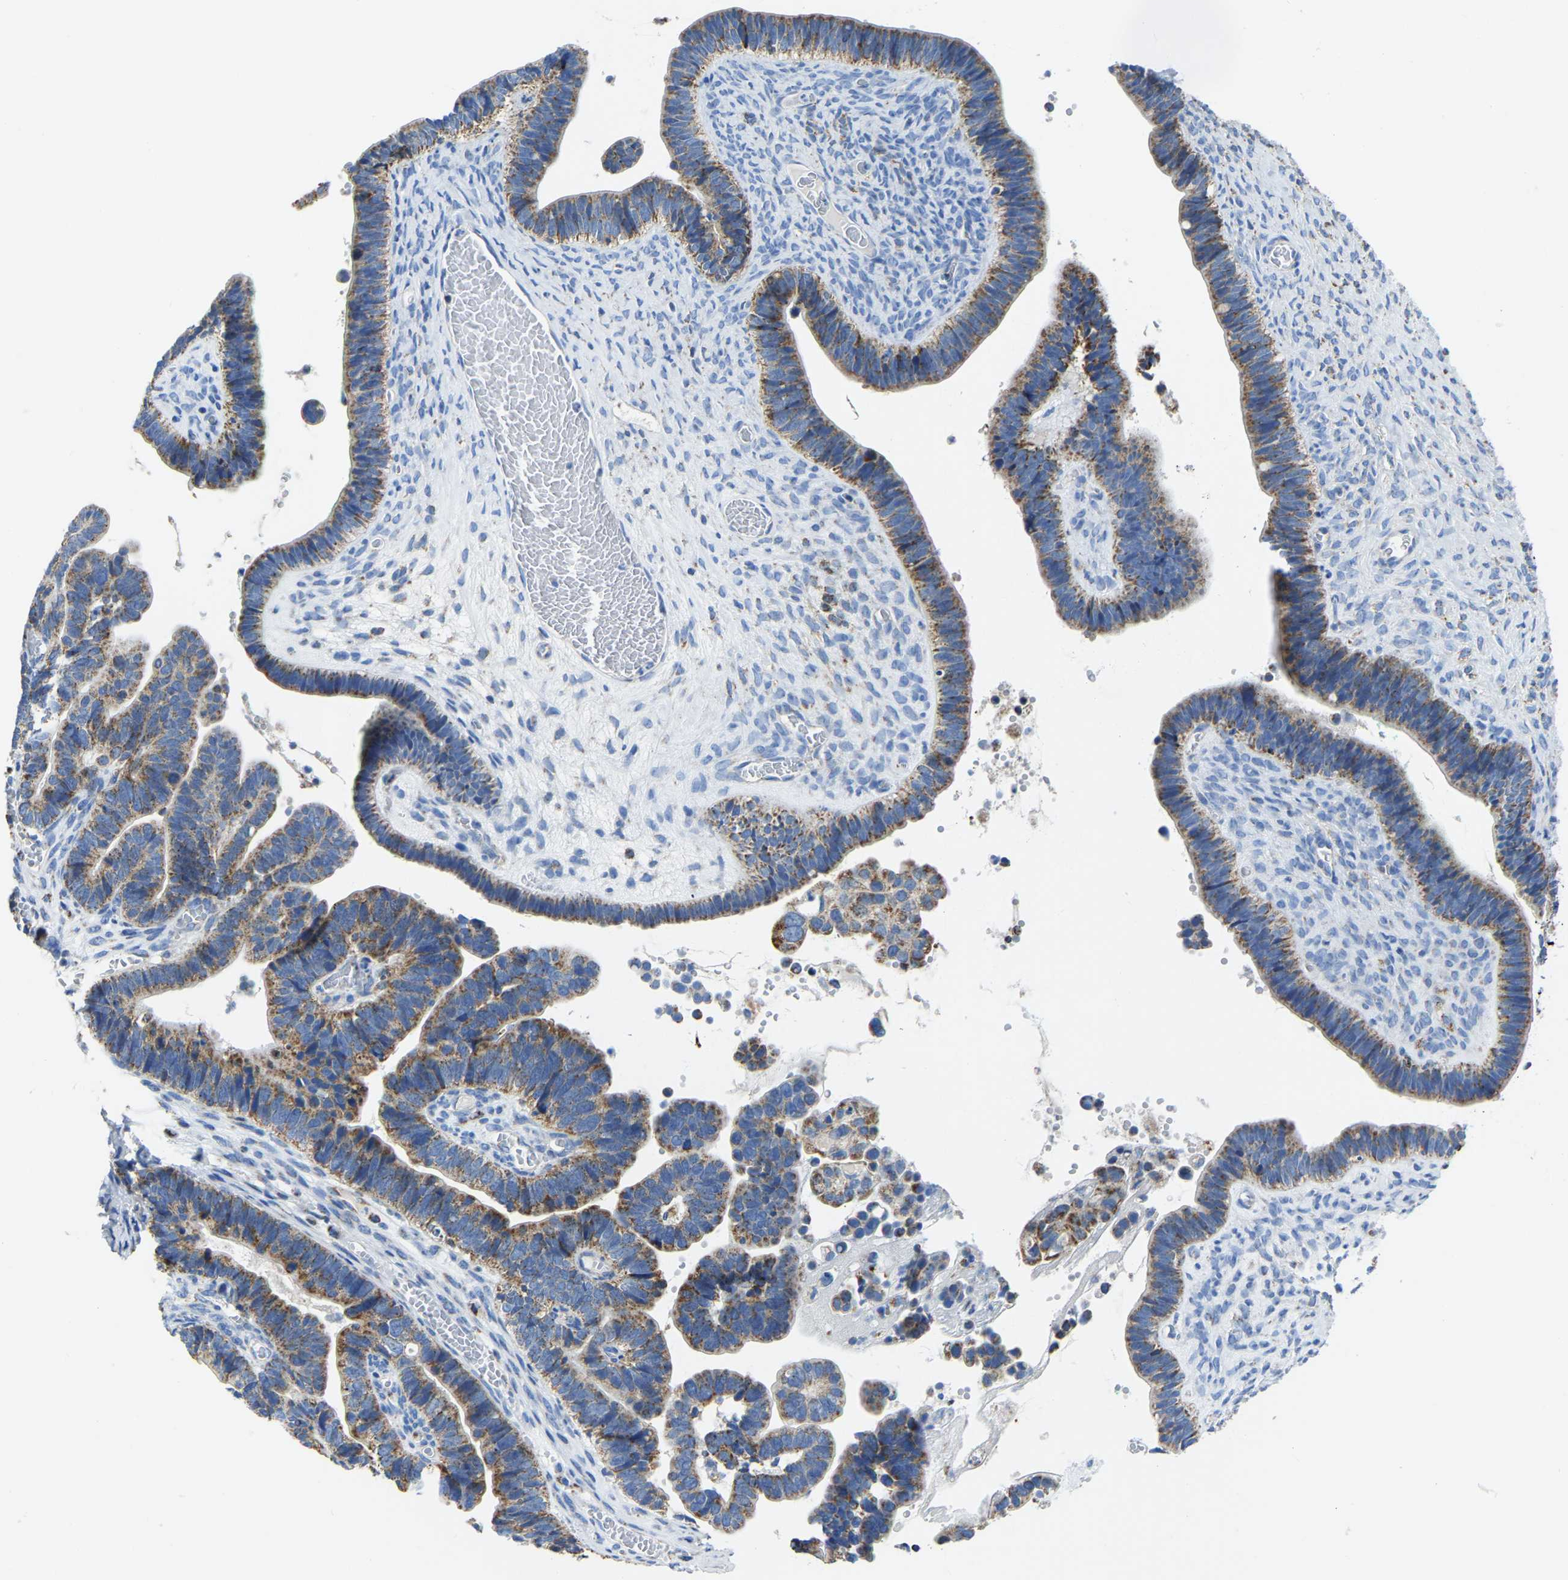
{"staining": {"intensity": "moderate", "quantity": ">75%", "location": "cytoplasmic/membranous"}, "tissue": "ovarian cancer", "cell_type": "Tumor cells", "image_type": "cancer", "snomed": [{"axis": "morphology", "description": "Cystadenocarcinoma, serous, NOS"}, {"axis": "topography", "description": "Ovary"}], "caption": "This photomicrograph displays immunohistochemistry staining of ovarian serous cystadenocarcinoma, with medium moderate cytoplasmic/membranous positivity in approximately >75% of tumor cells.", "gene": "ETFA", "patient": {"sex": "female", "age": 56}}